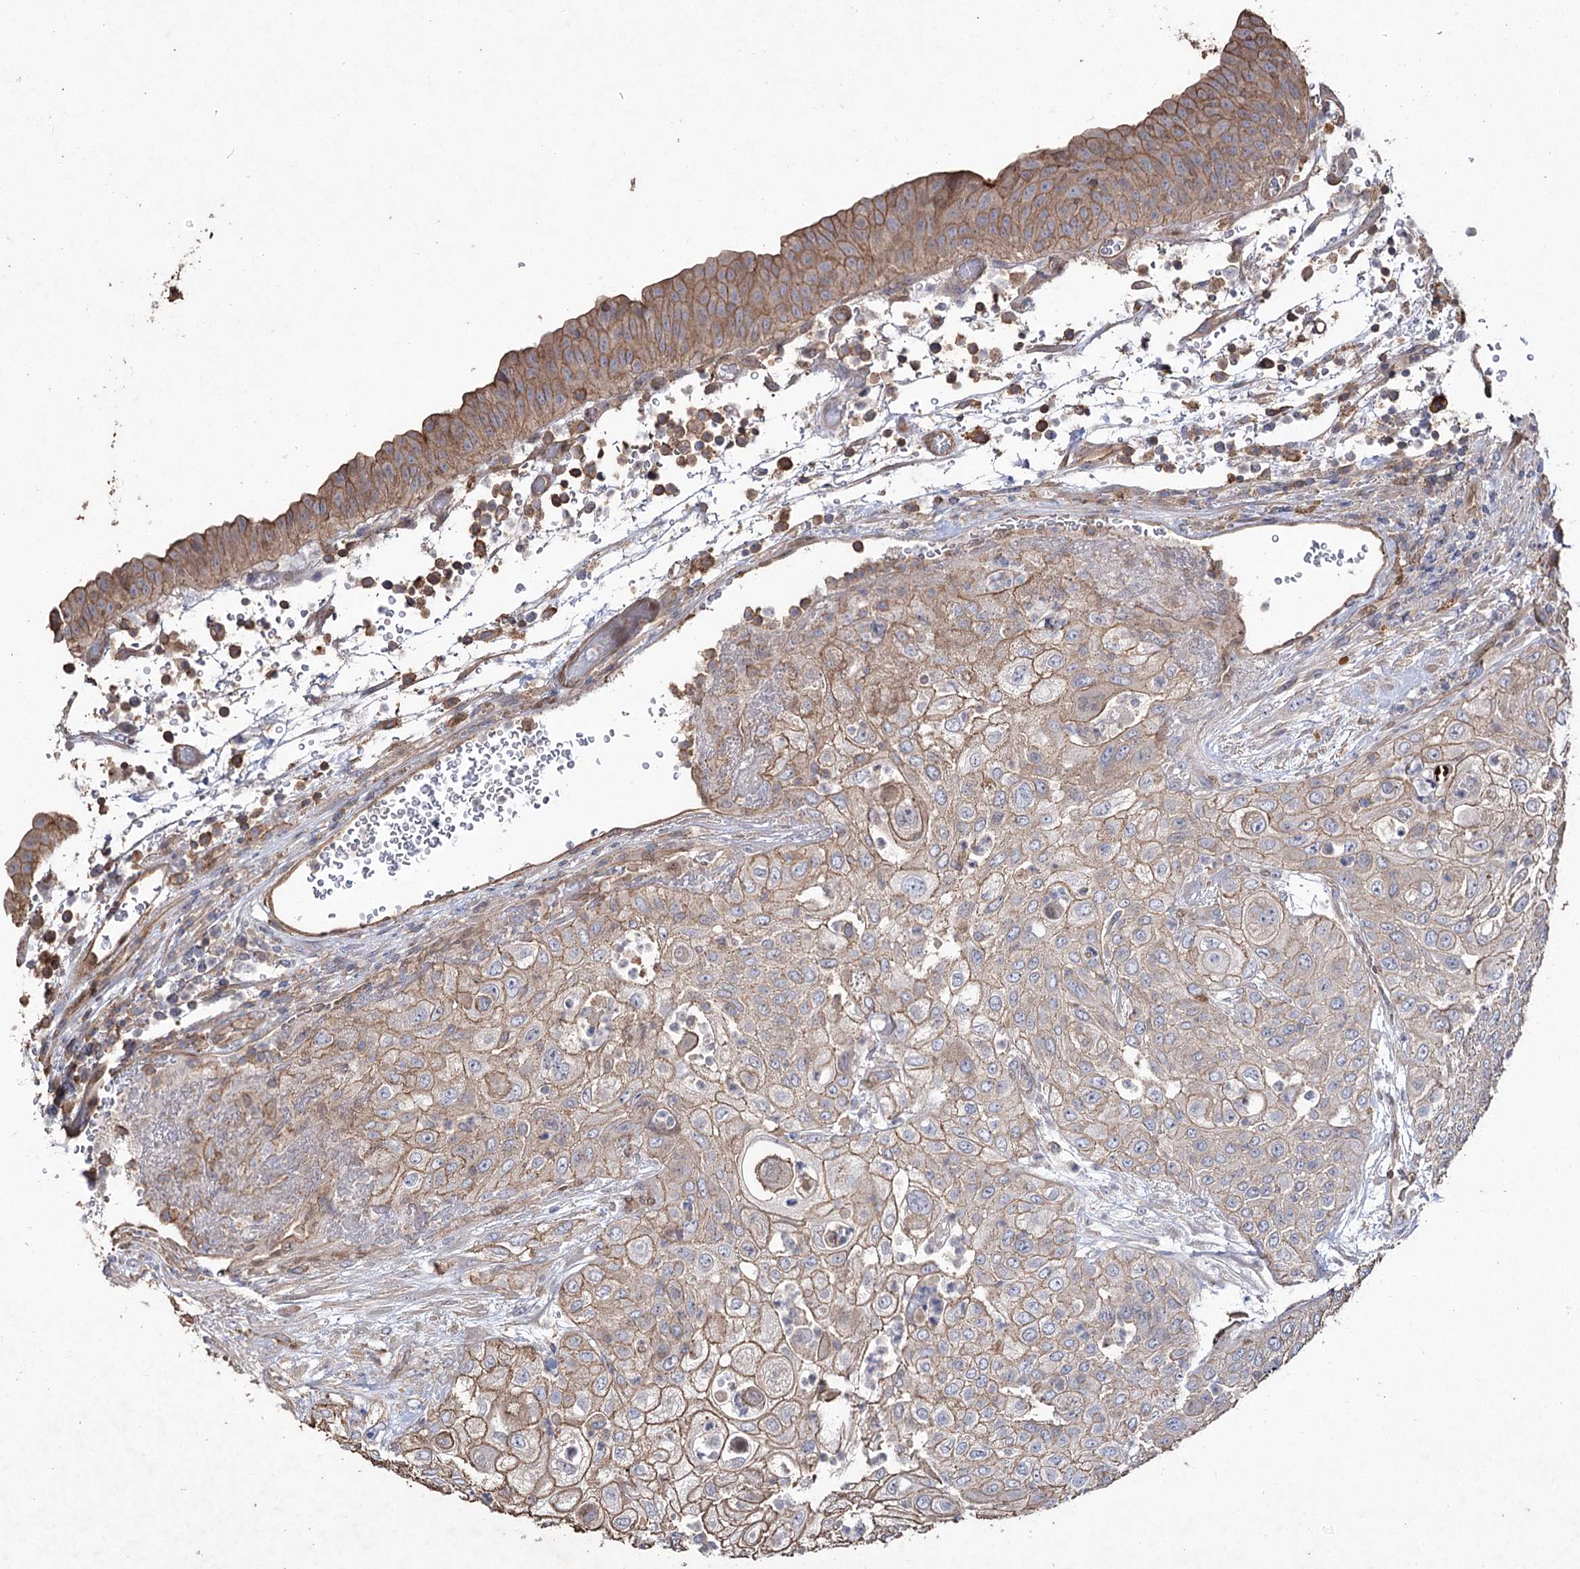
{"staining": {"intensity": "weak", "quantity": ">75%", "location": "cytoplasmic/membranous"}, "tissue": "urothelial cancer", "cell_type": "Tumor cells", "image_type": "cancer", "snomed": [{"axis": "morphology", "description": "Urothelial carcinoma, High grade"}, {"axis": "topography", "description": "Urinary bladder"}], "caption": "Approximately >75% of tumor cells in urothelial cancer exhibit weak cytoplasmic/membranous protein positivity as visualized by brown immunohistochemical staining.", "gene": "FAM13B", "patient": {"sex": "female", "age": 79}}